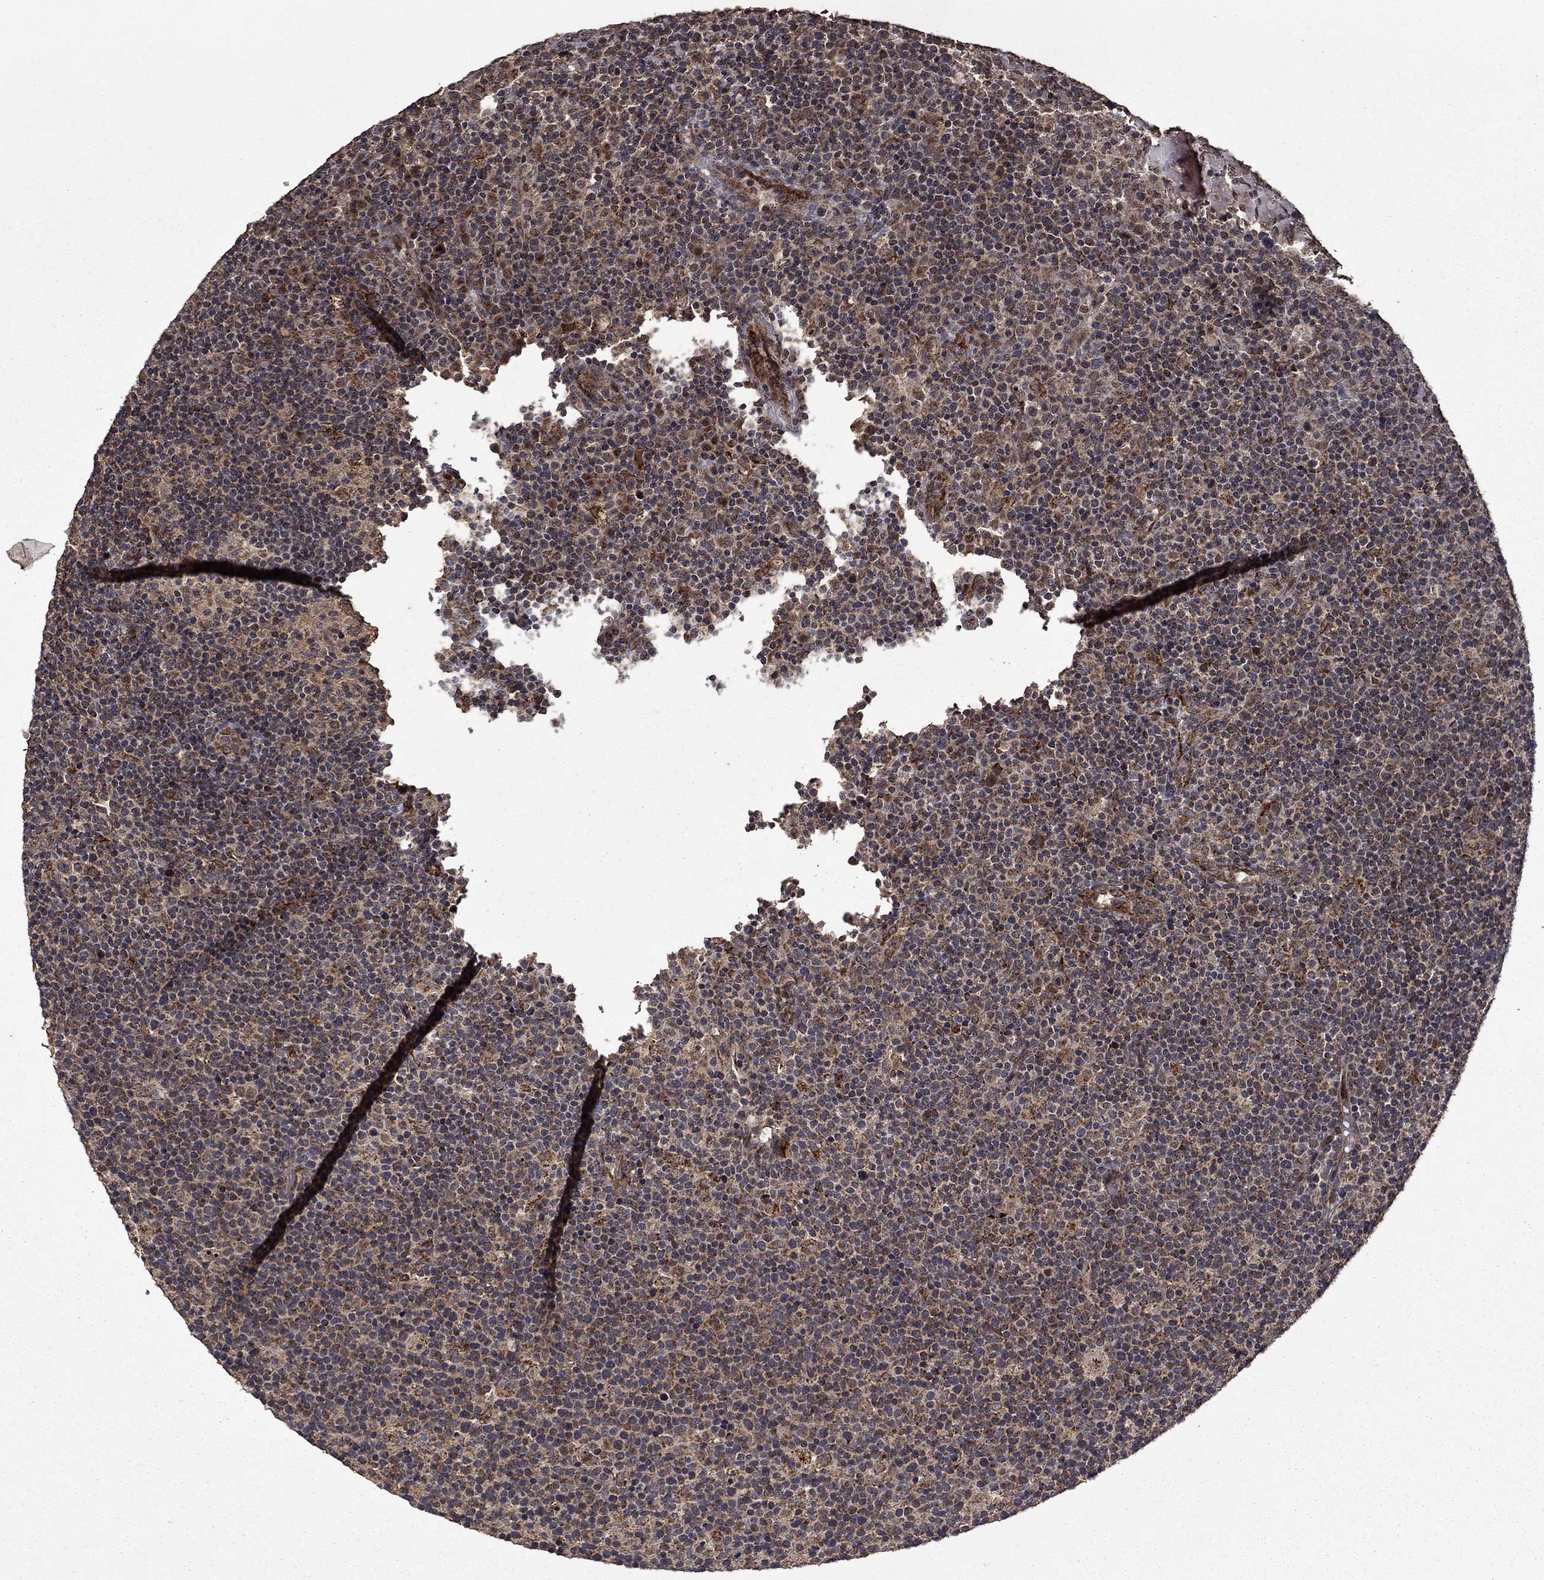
{"staining": {"intensity": "moderate", "quantity": "<25%", "location": "cytoplasmic/membranous"}, "tissue": "lymphoma", "cell_type": "Tumor cells", "image_type": "cancer", "snomed": [{"axis": "morphology", "description": "Malignant lymphoma, non-Hodgkin's type, High grade"}, {"axis": "topography", "description": "Lymph node"}], "caption": "Protein staining of lymphoma tissue exhibits moderate cytoplasmic/membranous staining in approximately <25% of tumor cells.", "gene": "ITM2B", "patient": {"sex": "male", "age": 61}}